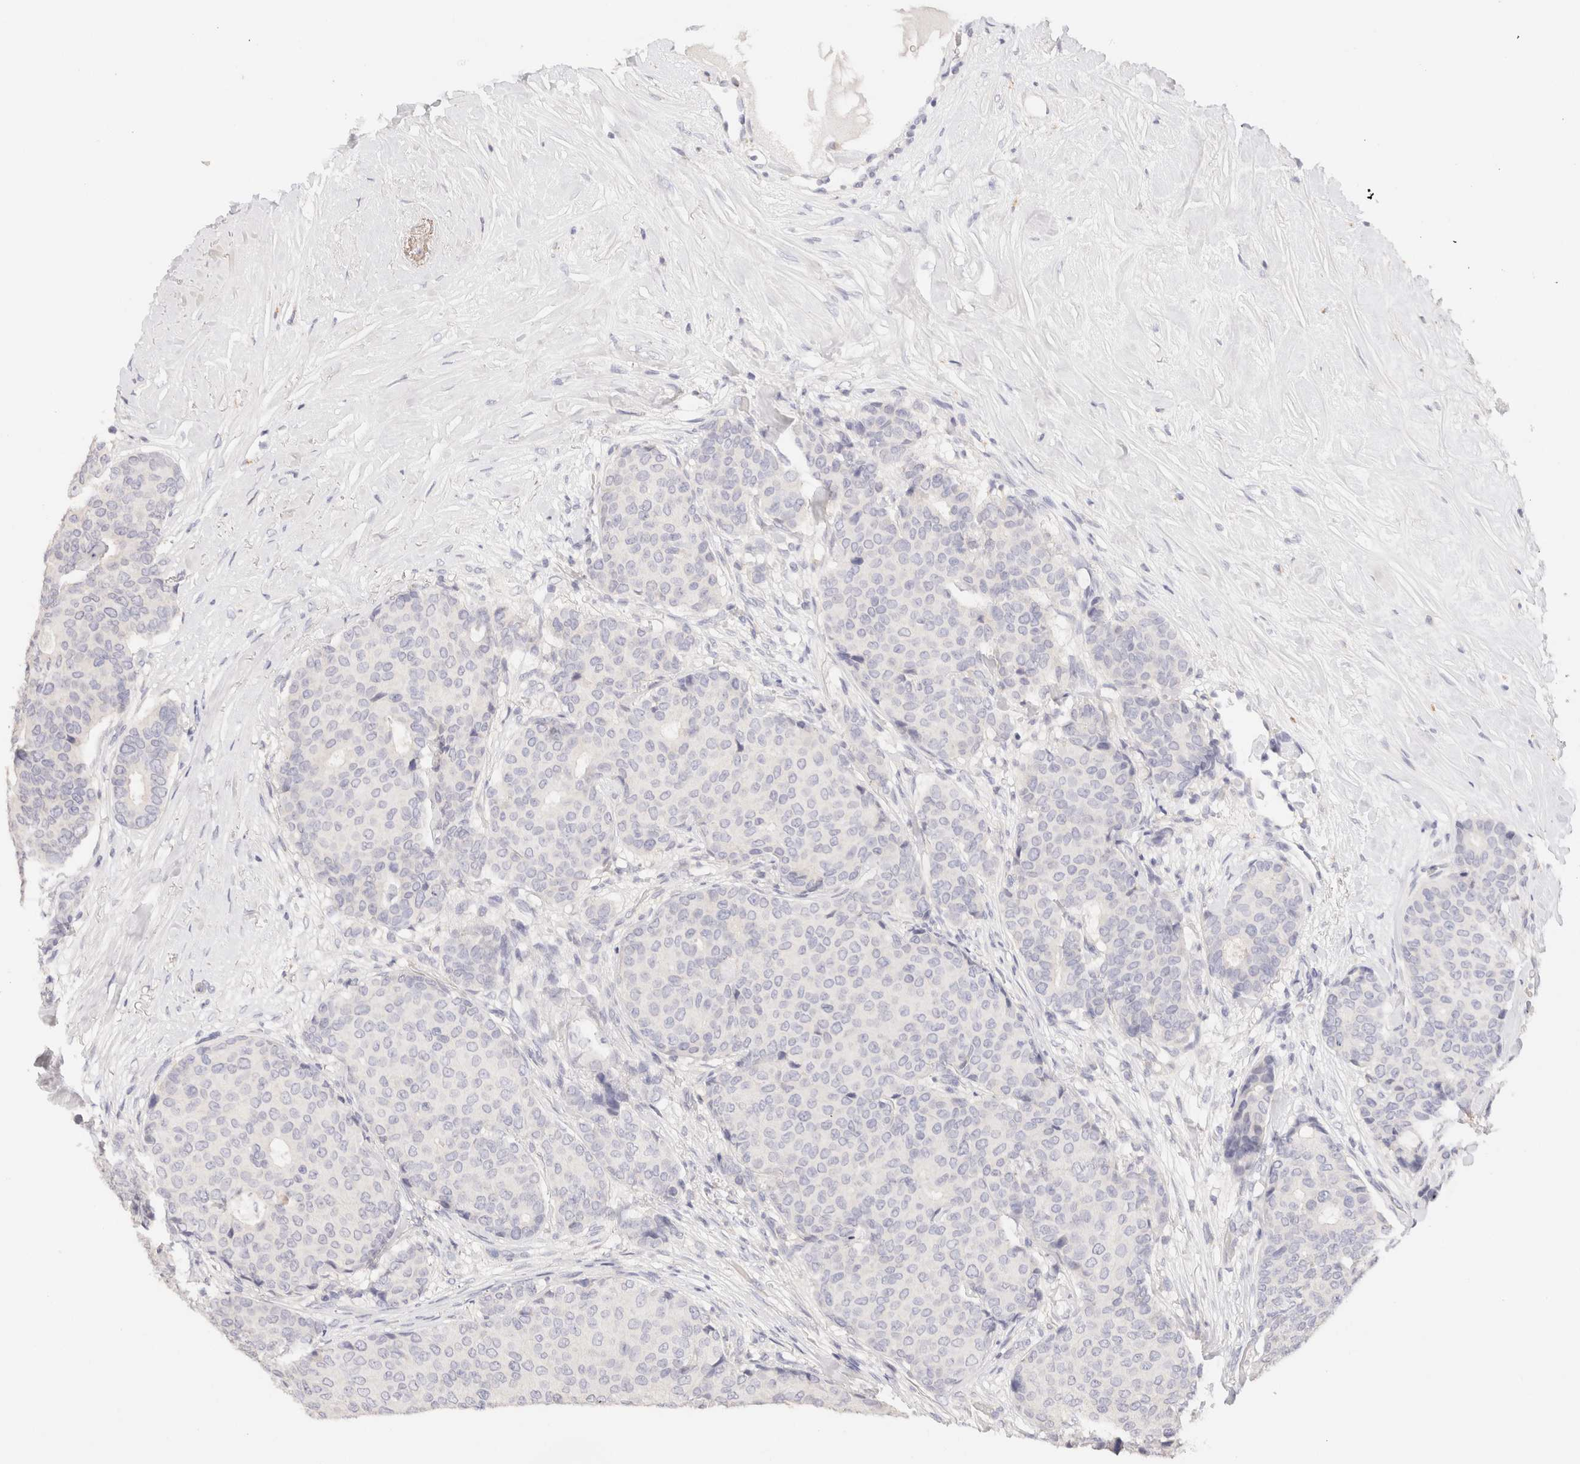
{"staining": {"intensity": "negative", "quantity": "none", "location": "none"}, "tissue": "breast cancer", "cell_type": "Tumor cells", "image_type": "cancer", "snomed": [{"axis": "morphology", "description": "Duct carcinoma"}, {"axis": "topography", "description": "Breast"}], "caption": "Image shows no protein expression in tumor cells of breast invasive ductal carcinoma tissue.", "gene": "SCGB2A2", "patient": {"sex": "female", "age": 75}}